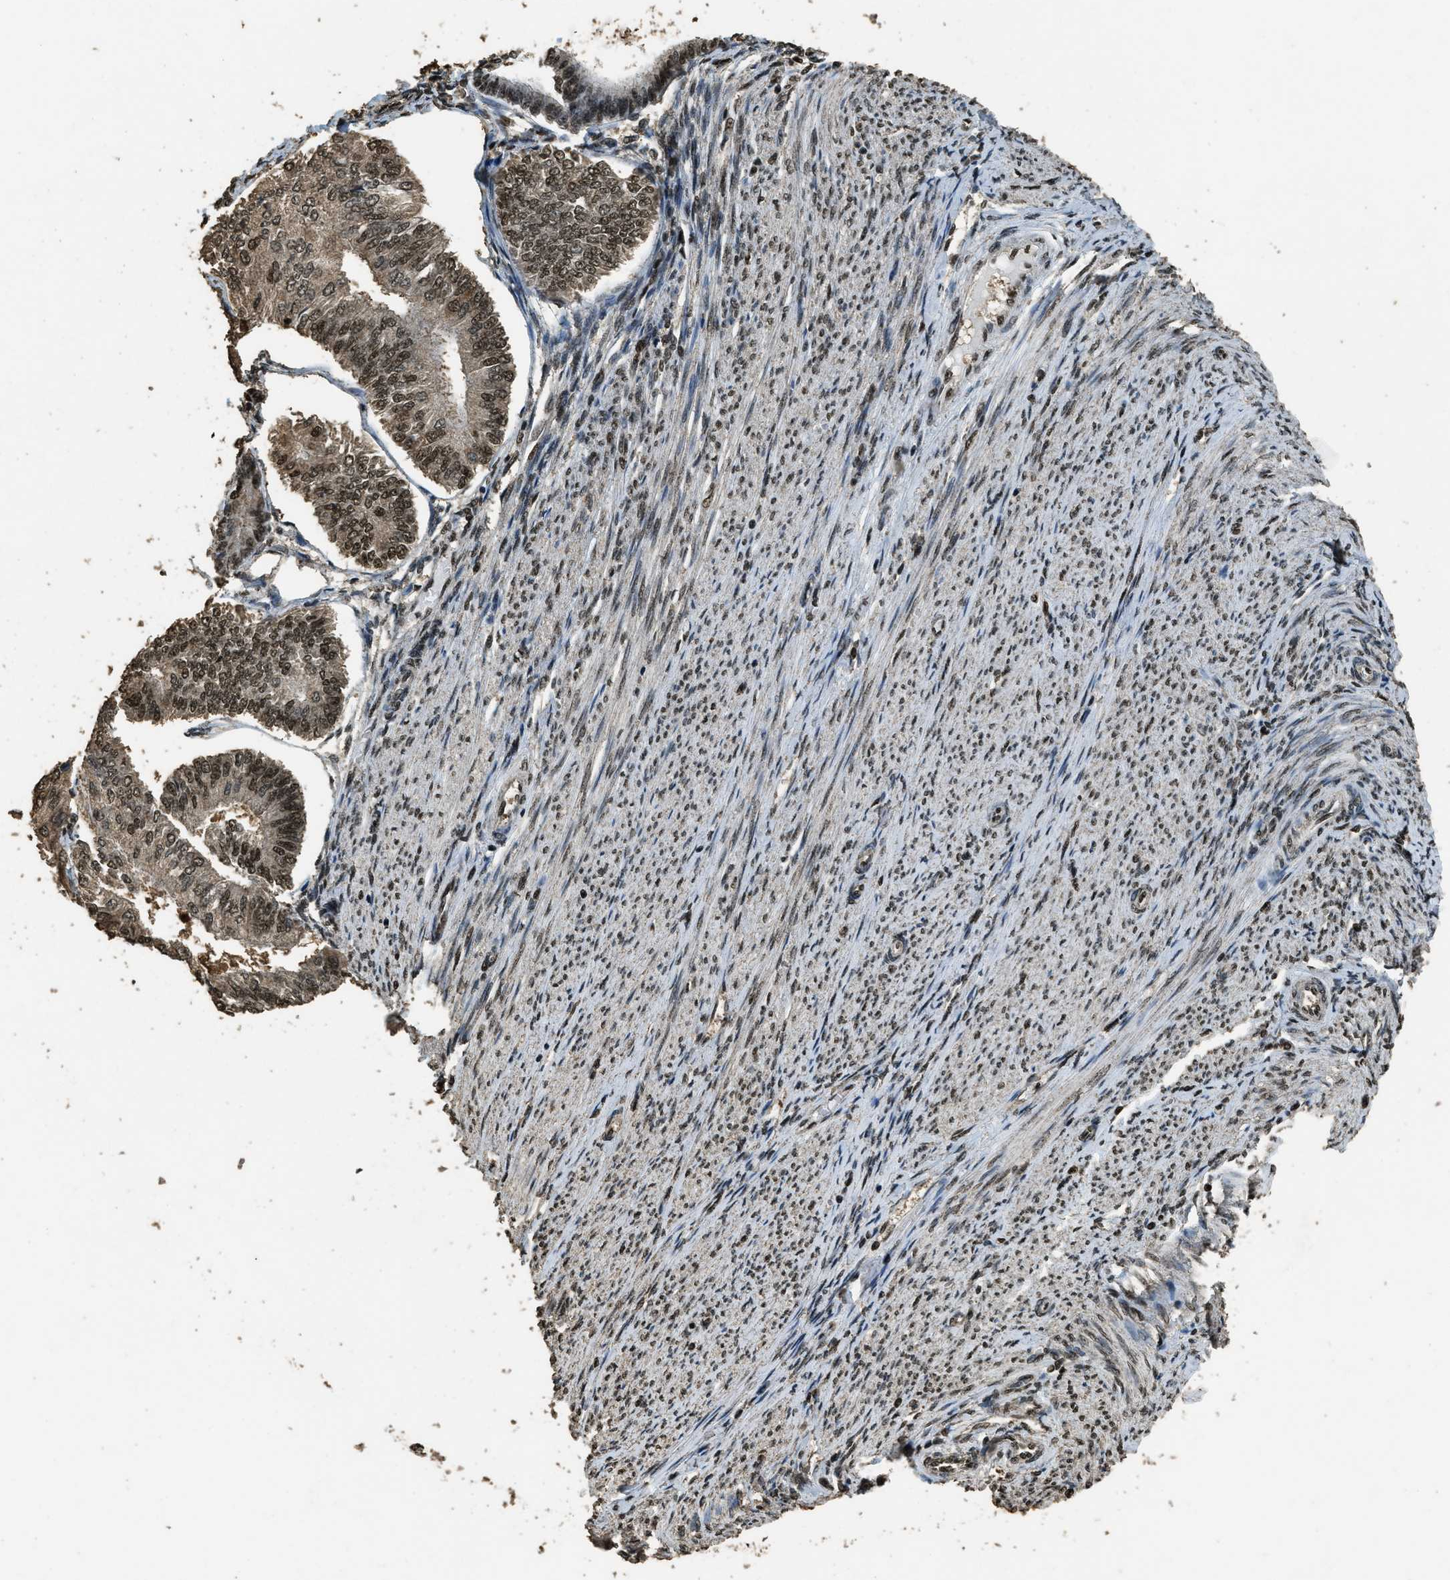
{"staining": {"intensity": "strong", "quantity": ">75%", "location": "nuclear"}, "tissue": "endometrial cancer", "cell_type": "Tumor cells", "image_type": "cancer", "snomed": [{"axis": "morphology", "description": "Adenocarcinoma, NOS"}, {"axis": "topography", "description": "Endometrium"}], "caption": "Approximately >75% of tumor cells in endometrial adenocarcinoma demonstrate strong nuclear protein staining as visualized by brown immunohistochemical staining.", "gene": "MYB", "patient": {"sex": "female", "age": 58}}